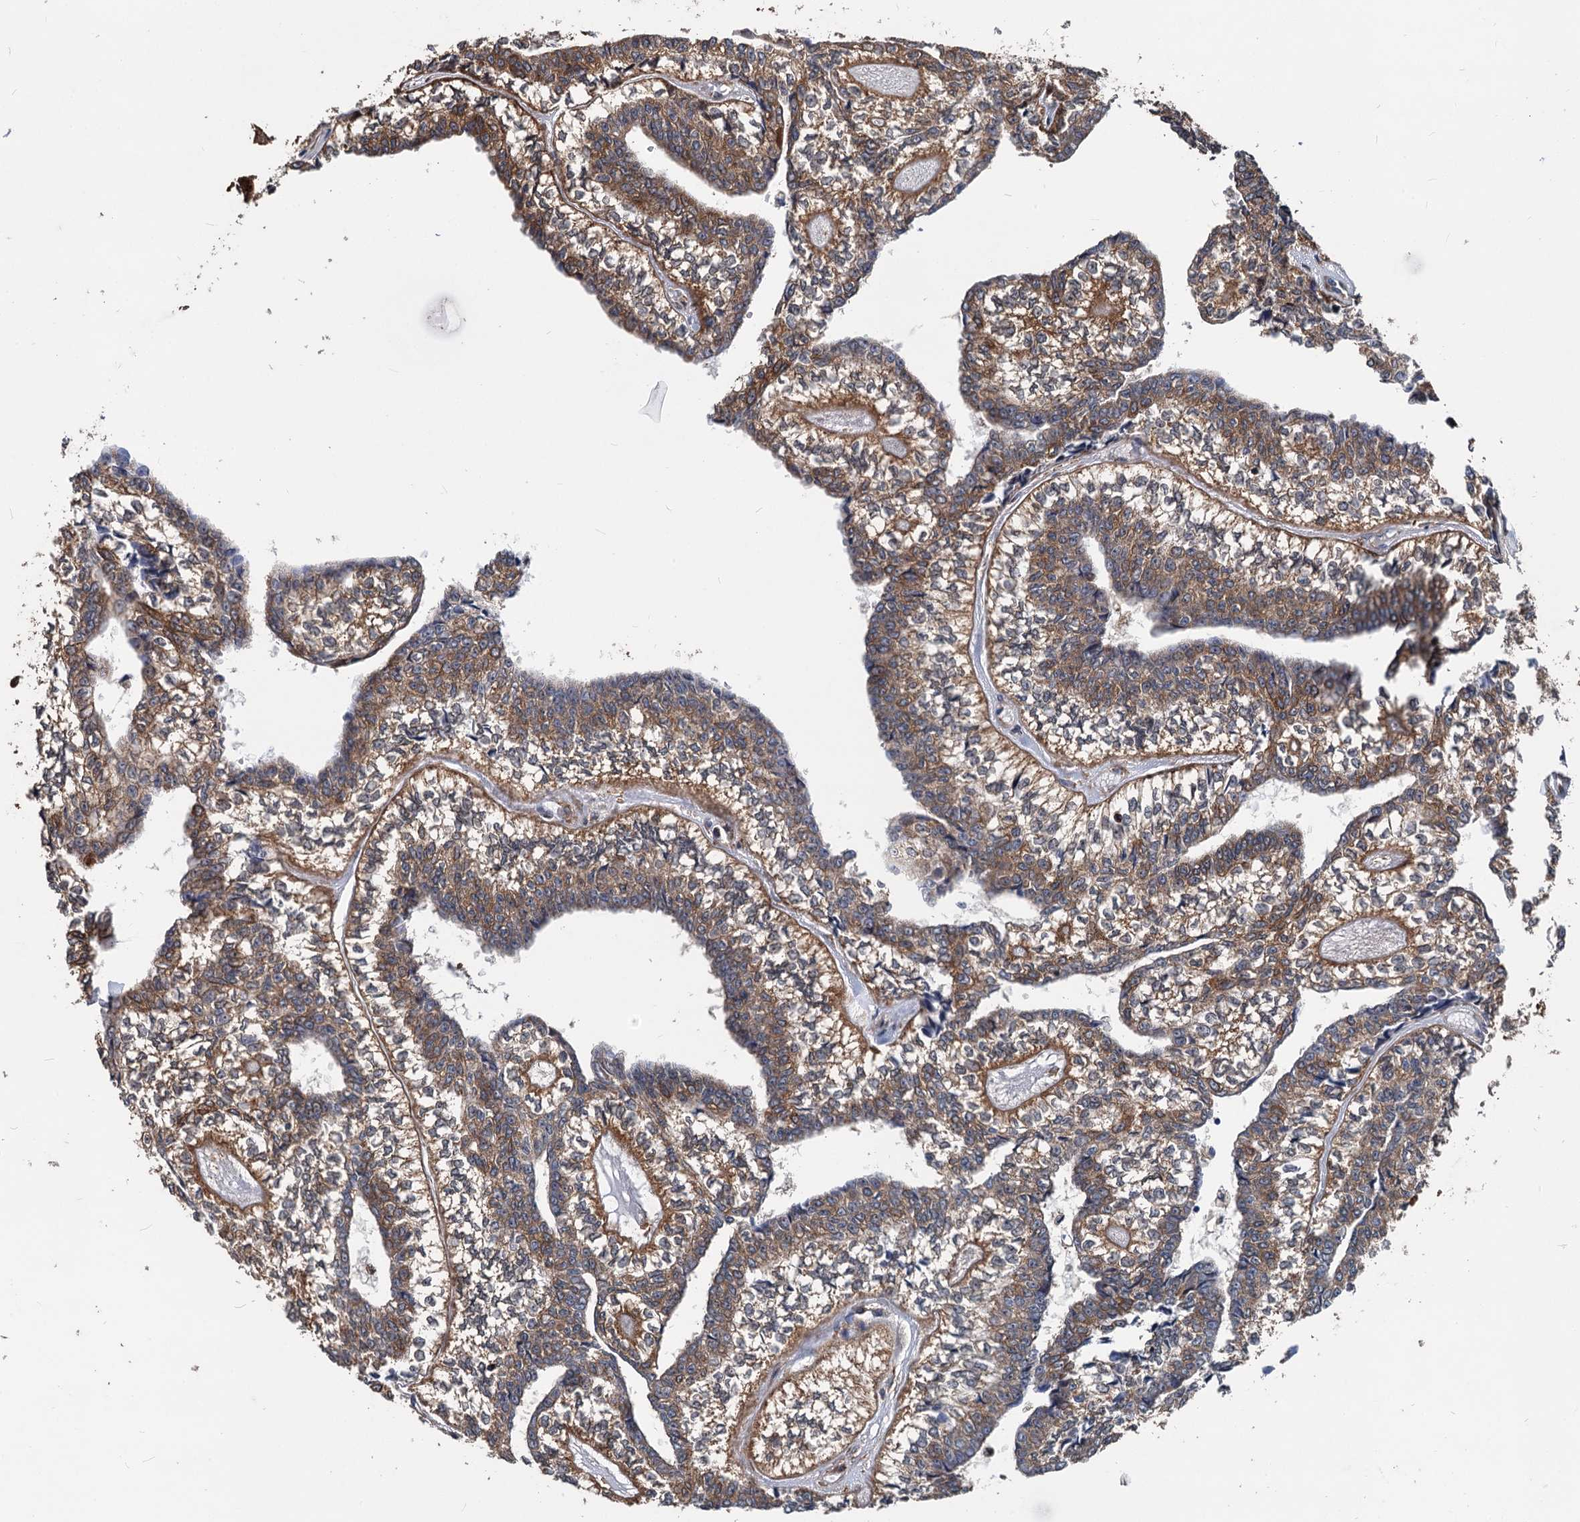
{"staining": {"intensity": "moderate", "quantity": ">75%", "location": "cytoplasmic/membranous"}, "tissue": "head and neck cancer", "cell_type": "Tumor cells", "image_type": "cancer", "snomed": [{"axis": "morphology", "description": "Adenocarcinoma, NOS"}, {"axis": "topography", "description": "Head-Neck"}], "caption": "Immunohistochemistry (IHC) of human head and neck cancer displays medium levels of moderate cytoplasmic/membranous positivity in about >75% of tumor cells.", "gene": "STIM1", "patient": {"sex": "female", "age": 73}}